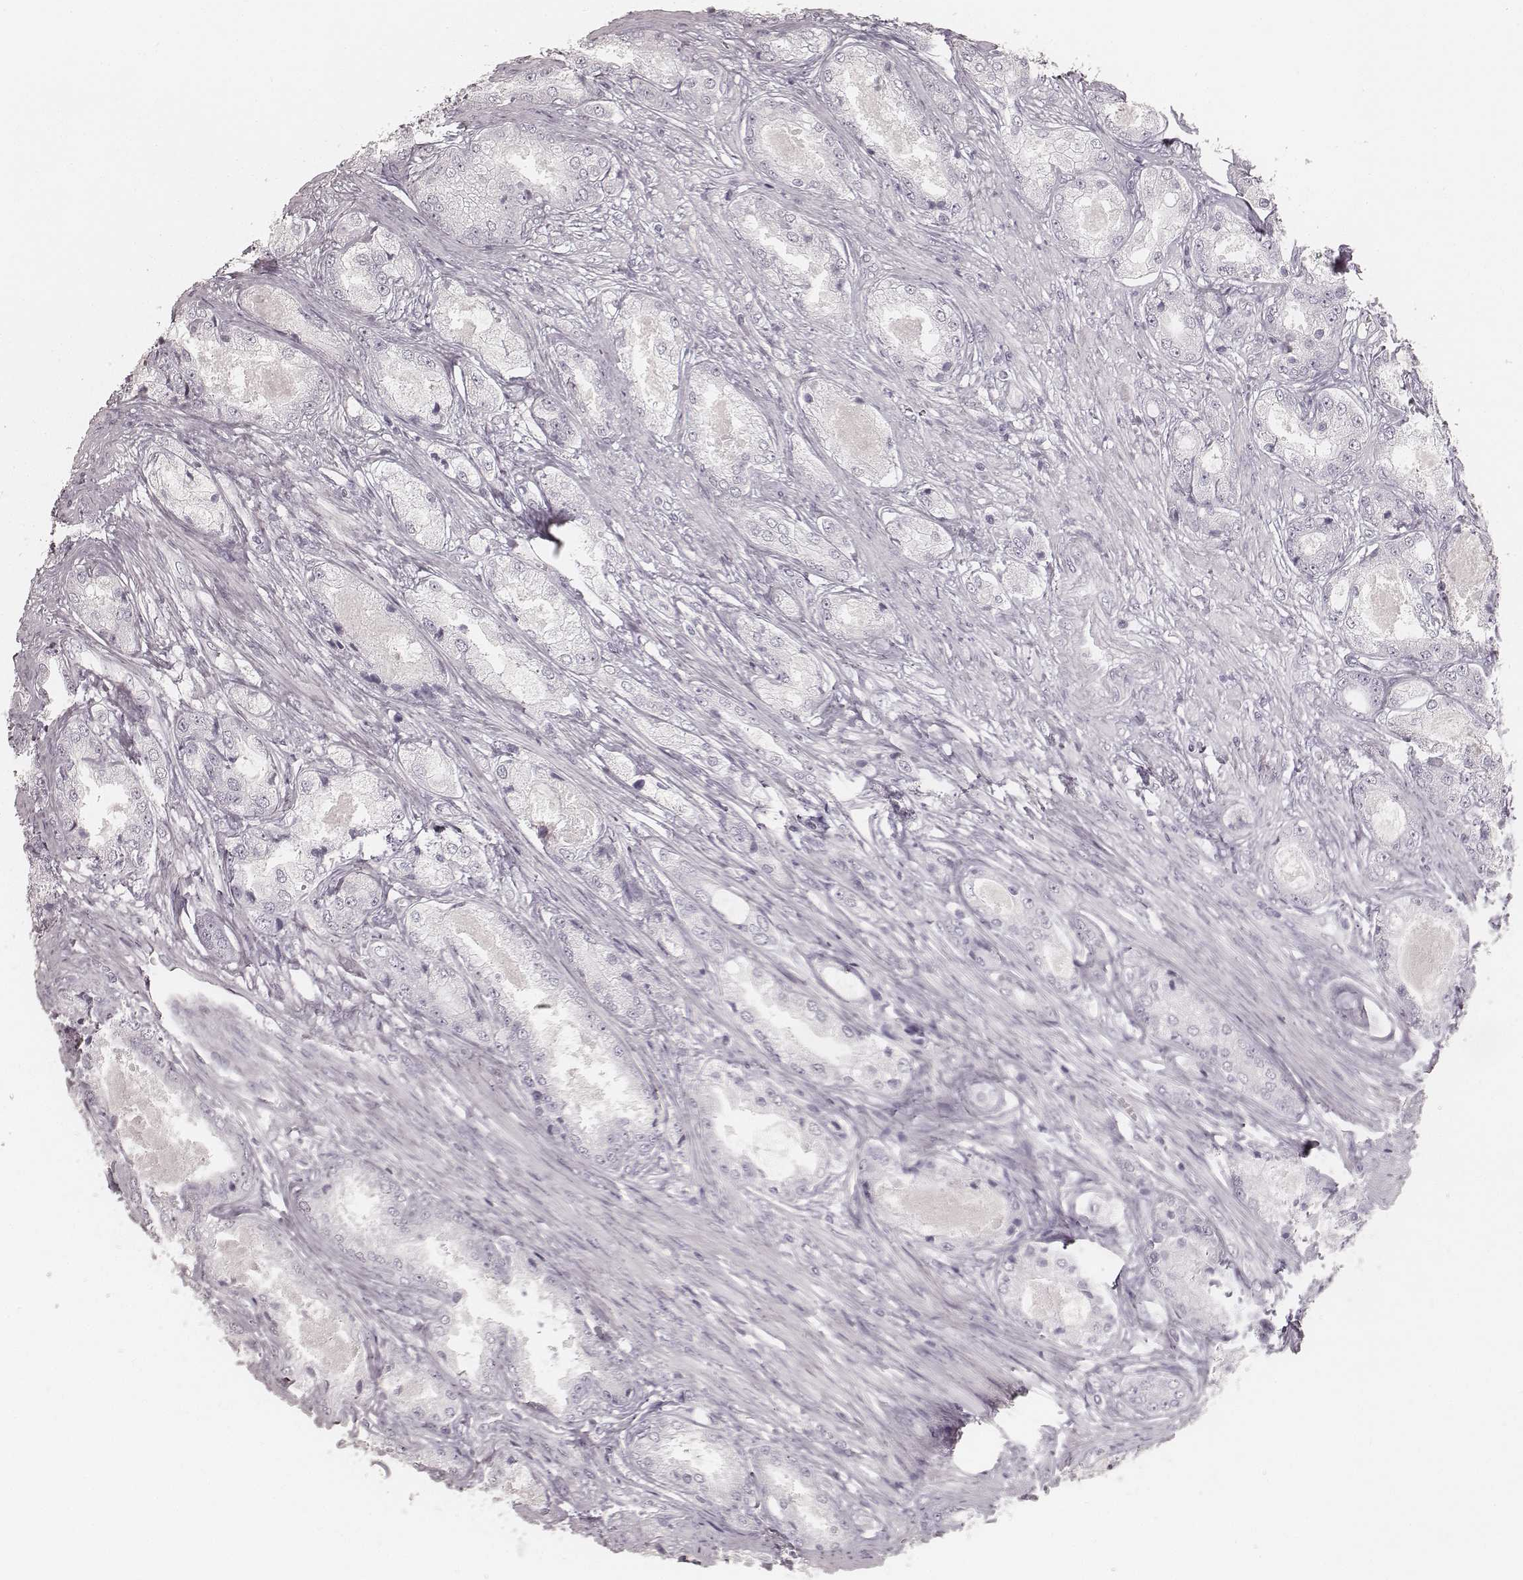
{"staining": {"intensity": "negative", "quantity": "none", "location": "none"}, "tissue": "prostate cancer", "cell_type": "Tumor cells", "image_type": "cancer", "snomed": [{"axis": "morphology", "description": "Adenocarcinoma, Low grade"}, {"axis": "topography", "description": "Prostate"}], "caption": "Adenocarcinoma (low-grade) (prostate) stained for a protein using immunohistochemistry (IHC) exhibits no staining tumor cells.", "gene": "KRT72", "patient": {"sex": "male", "age": 68}}